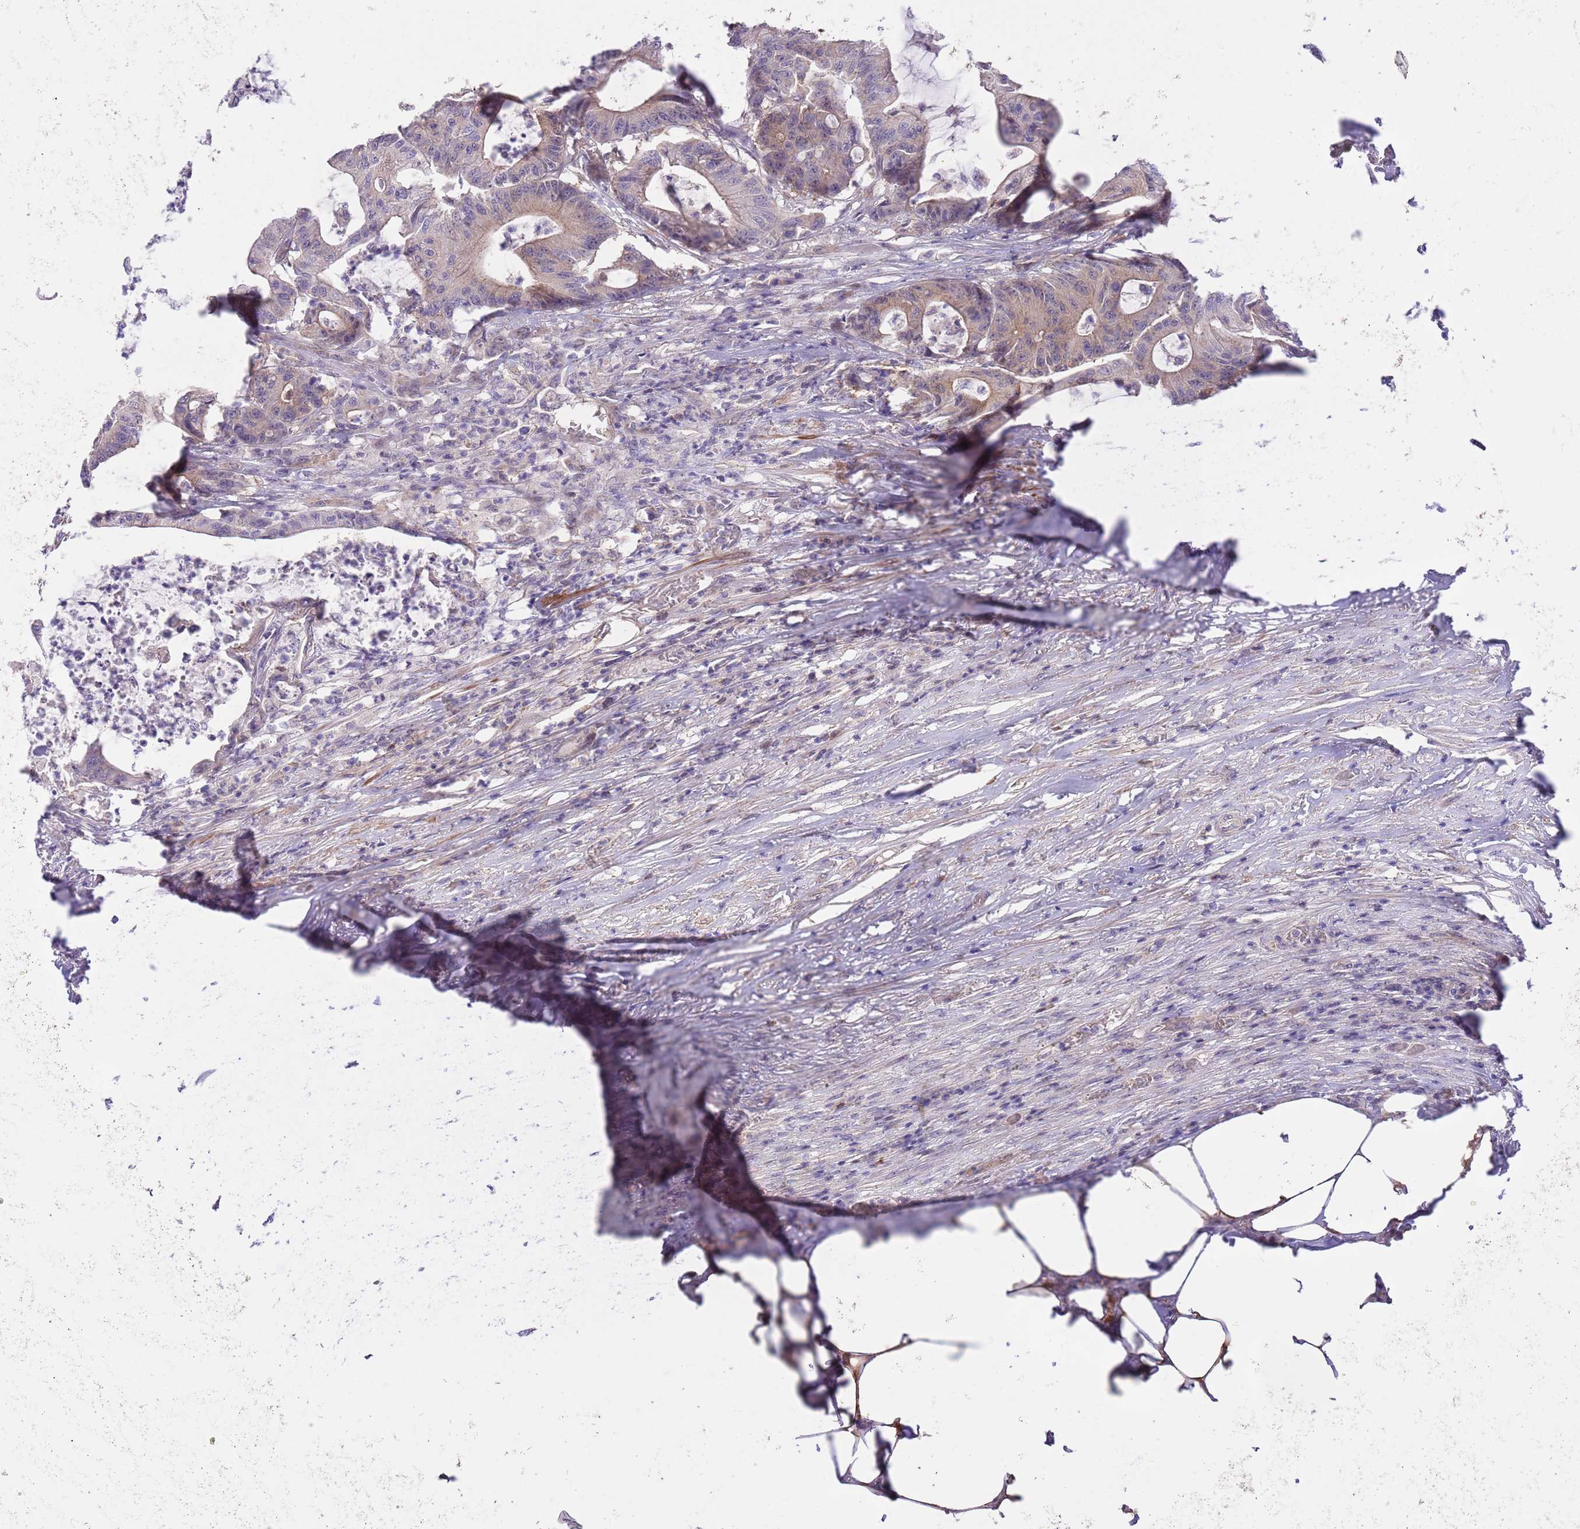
{"staining": {"intensity": "weak", "quantity": "25%-75%", "location": "cytoplasmic/membranous"}, "tissue": "colorectal cancer", "cell_type": "Tumor cells", "image_type": "cancer", "snomed": [{"axis": "morphology", "description": "Adenocarcinoma, NOS"}, {"axis": "topography", "description": "Colon"}], "caption": "The immunohistochemical stain labels weak cytoplasmic/membranous positivity in tumor cells of colorectal cancer (adenocarcinoma) tissue.", "gene": "PRR32", "patient": {"sex": "female", "age": 84}}